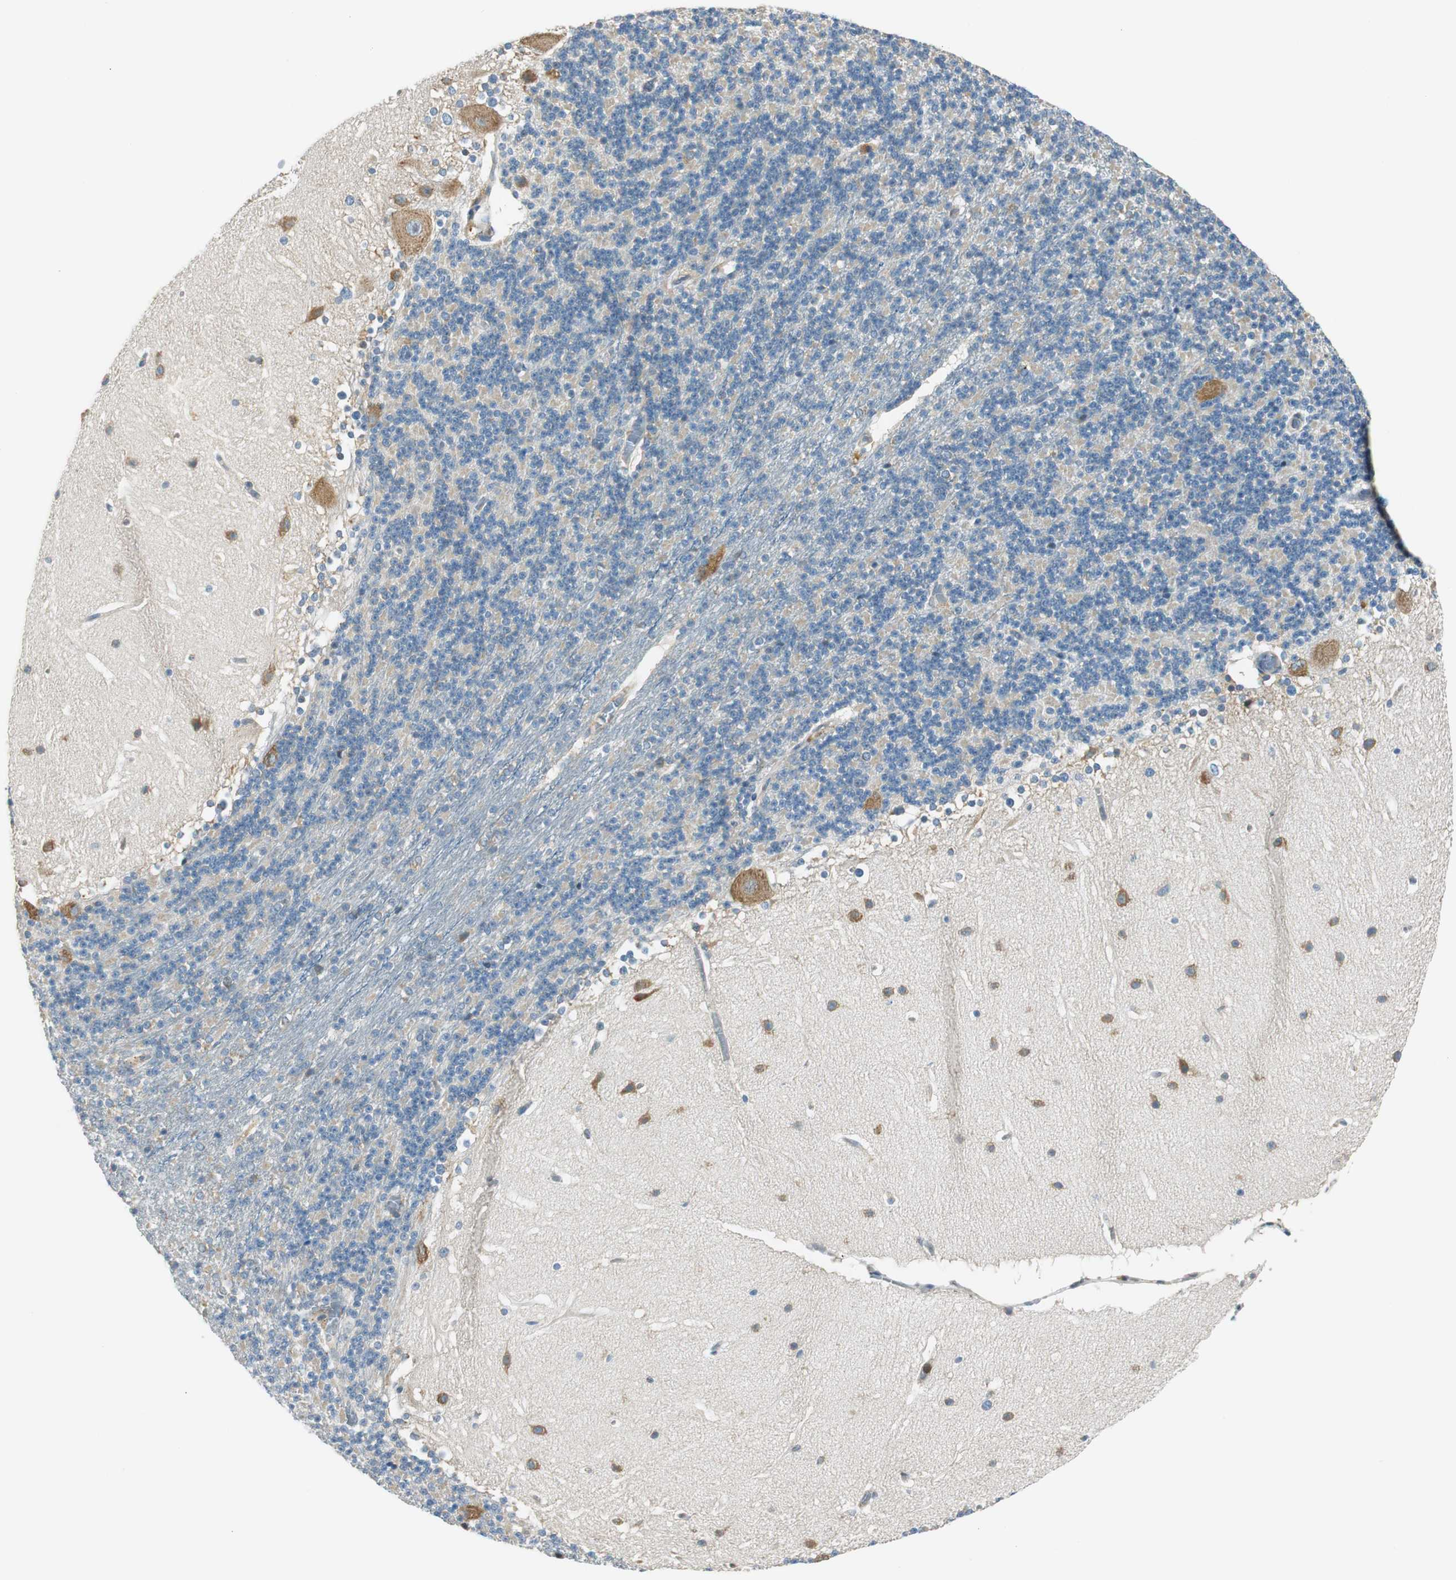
{"staining": {"intensity": "negative", "quantity": "none", "location": "none"}, "tissue": "cerebellum", "cell_type": "Cells in granular layer", "image_type": "normal", "snomed": [{"axis": "morphology", "description": "Normal tissue, NOS"}, {"axis": "topography", "description": "Cerebellum"}], "caption": "Immunohistochemistry (IHC) micrograph of benign cerebellum: human cerebellum stained with DAB demonstrates no significant protein expression in cells in granular layer.", "gene": "PI4K2B", "patient": {"sex": "female", "age": 19}}